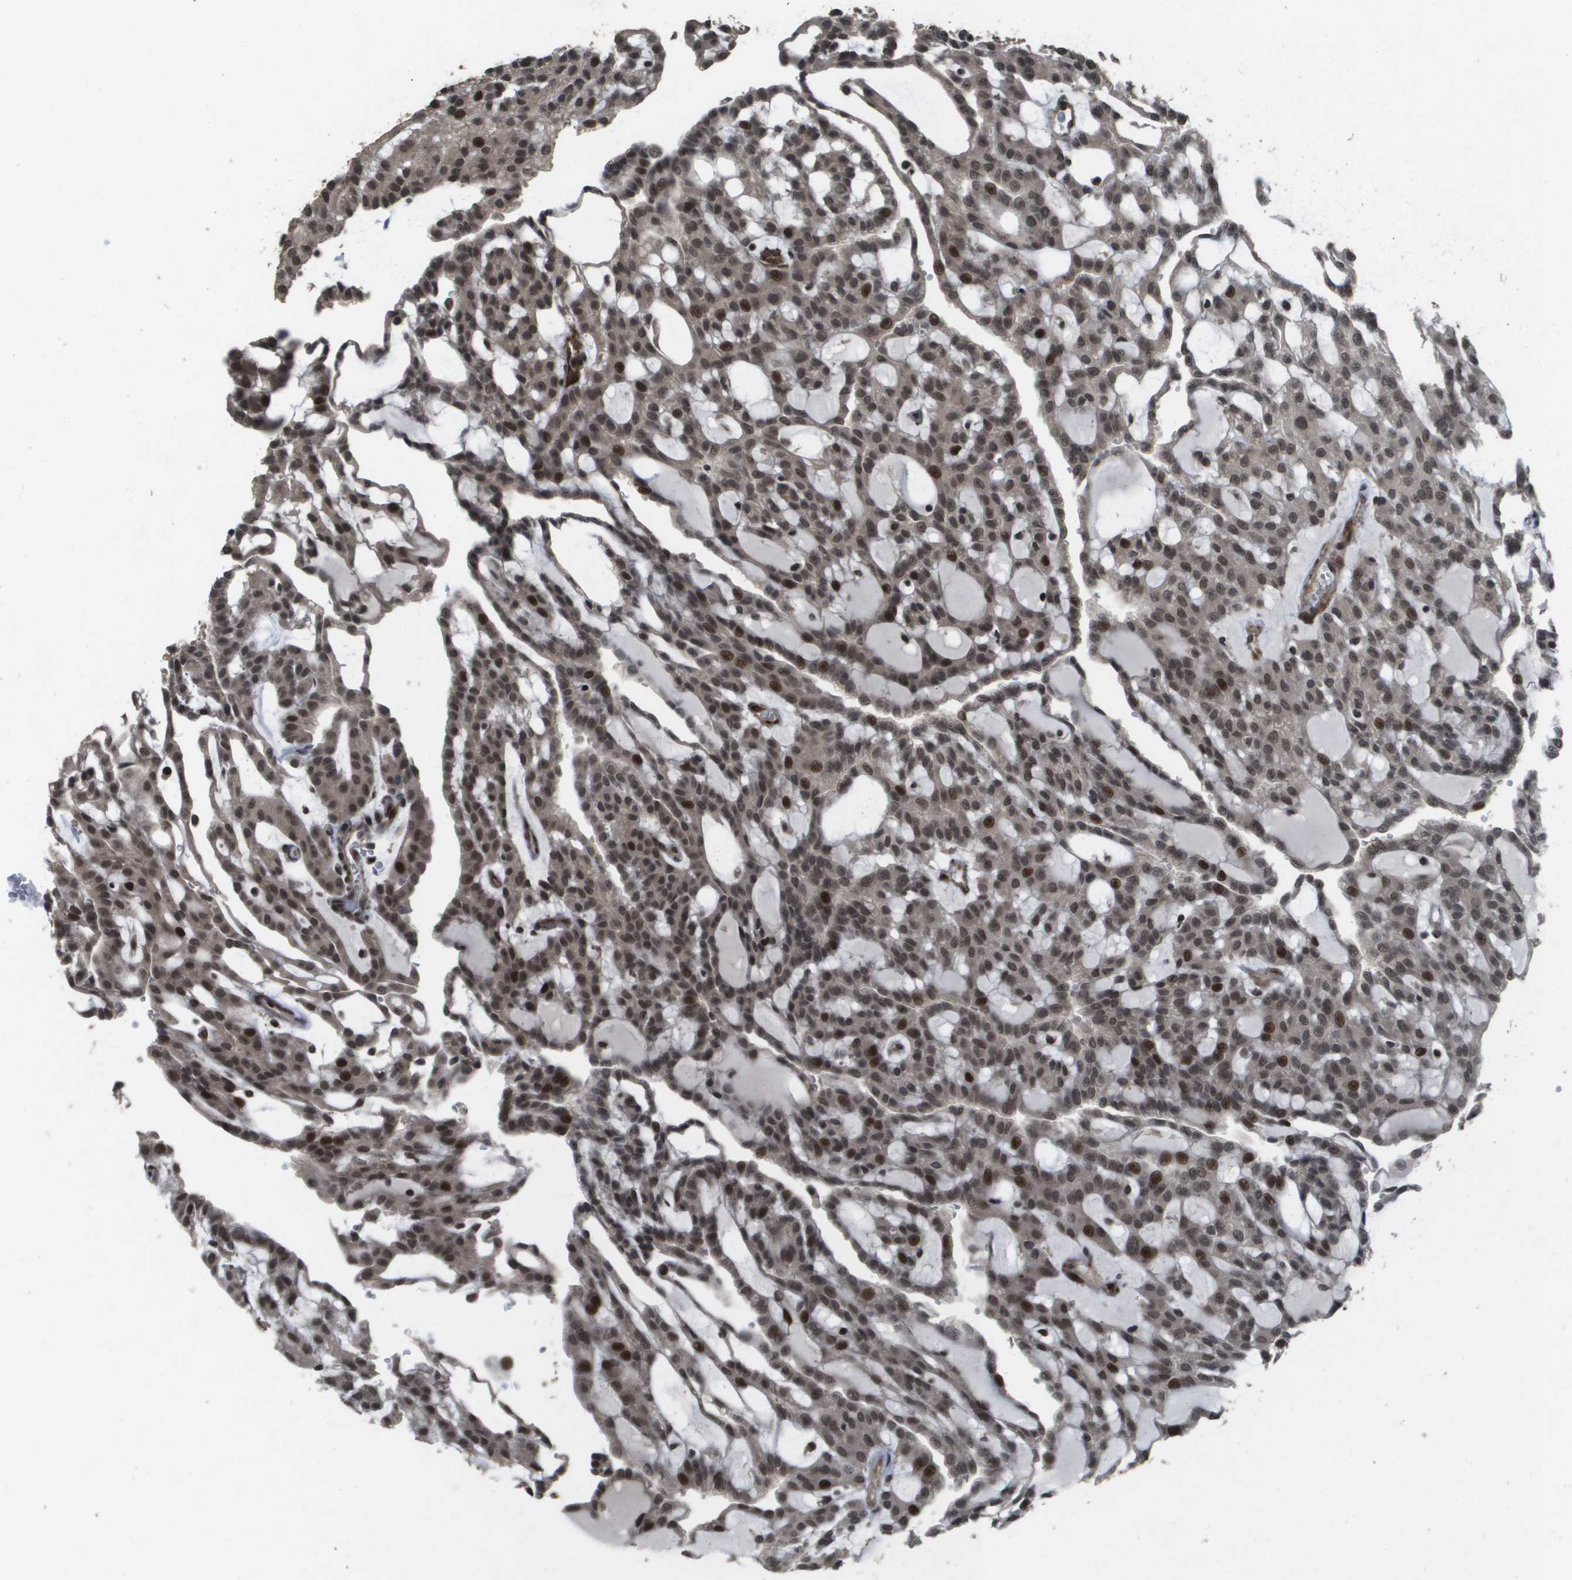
{"staining": {"intensity": "strong", "quantity": "<25%", "location": "nuclear"}, "tissue": "renal cancer", "cell_type": "Tumor cells", "image_type": "cancer", "snomed": [{"axis": "morphology", "description": "Adenocarcinoma, NOS"}, {"axis": "topography", "description": "Kidney"}], "caption": "Renal cancer stained with a protein marker reveals strong staining in tumor cells.", "gene": "KAT5", "patient": {"sex": "male", "age": 63}}